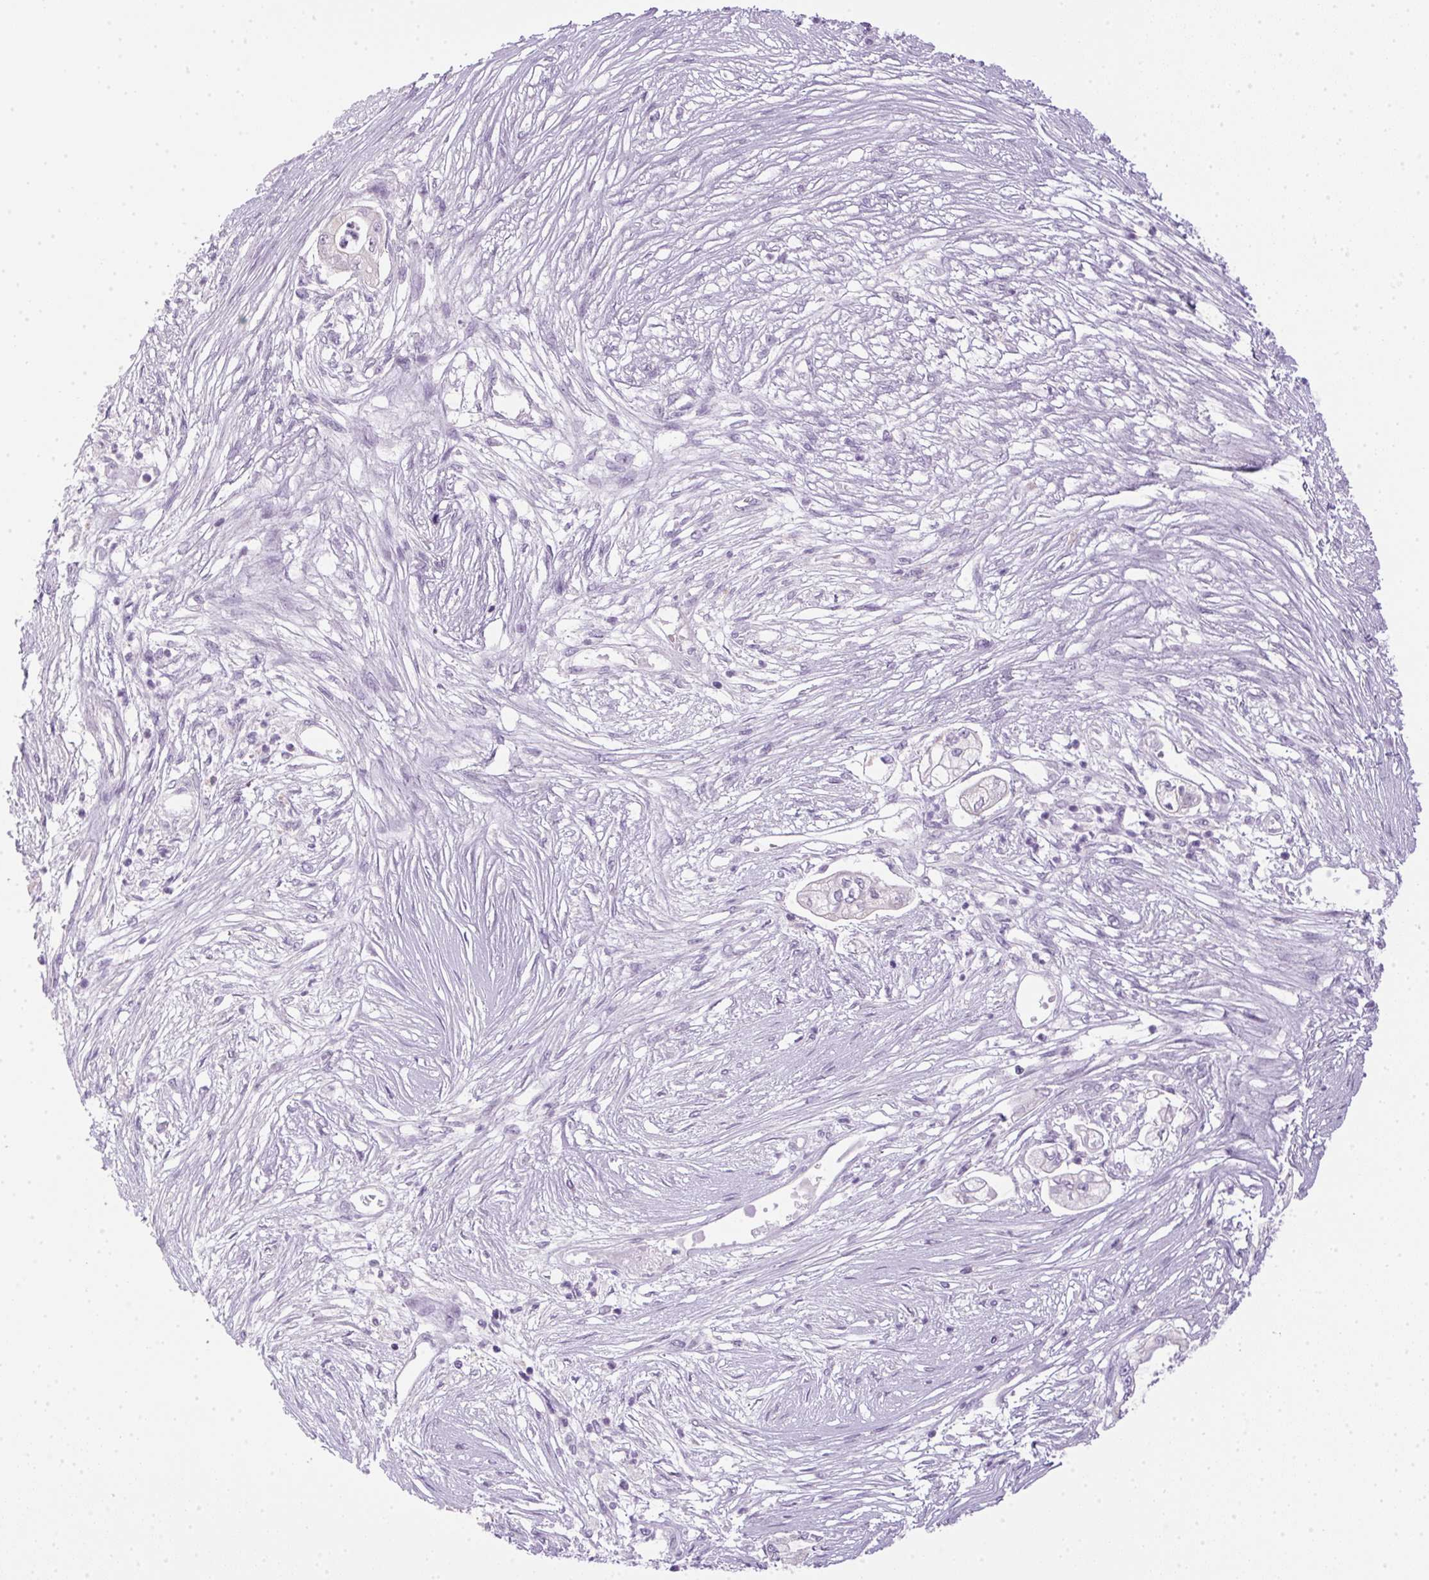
{"staining": {"intensity": "negative", "quantity": "none", "location": "none"}, "tissue": "pancreatic cancer", "cell_type": "Tumor cells", "image_type": "cancer", "snomed": [{"axis": "morphology", "description": "Adenocarcinoma, NOS"}, {"axis": "topography", "description": "Pancreas"}], "caption": "A histopathology image of human pancreatic adenocarcinoma is negative for staining in tumor cells. Brightfield microscopy of immunohistochemistry (IHC) stained with DAB (brown) and hematoxylin (blue), captured at high magnification.", "gene": "POPDC2", "patient": {"sex": "female", "age": 69}}